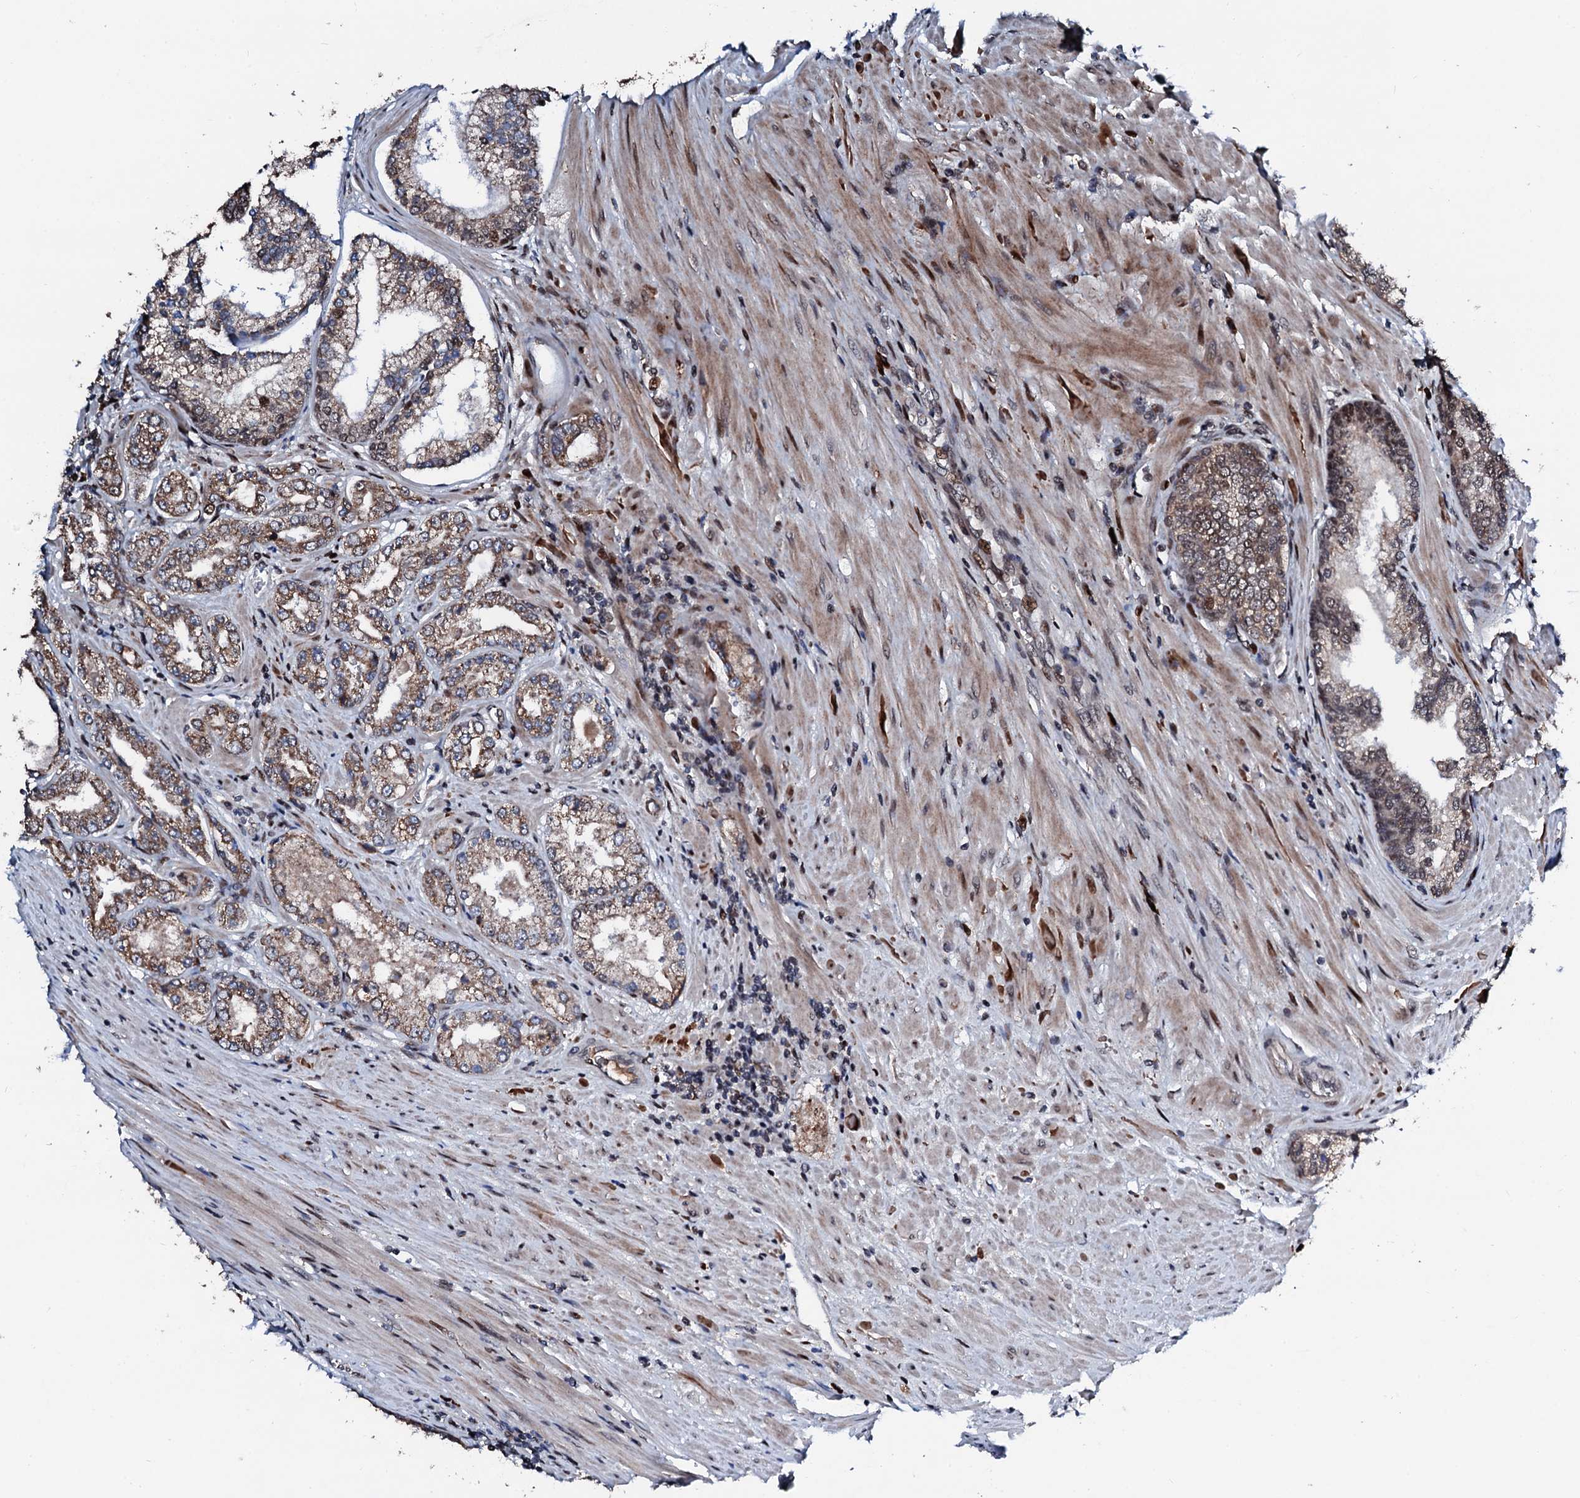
{"staining": {"intensity": "moderate", "quantity": ">75%", "location": "cytoplasmic/membranous"}, "tissue": "prostate cancer", "cell_type": "Tumor cells", "image_type": "cancer", "snomed": [{"axis": "morphology", "description": "Adenocarcinoma, High grade"}, {"axis": "topography", "description": "Prostate"}], "caption": "Immunohistochemical staining of human prostate cancer exhibits moderate cytoplasmic/membranous protein staining in approximately >75% of tumor cells.", "gene": "KIF18A", "patient": {"sex": "male", "age": 72}}